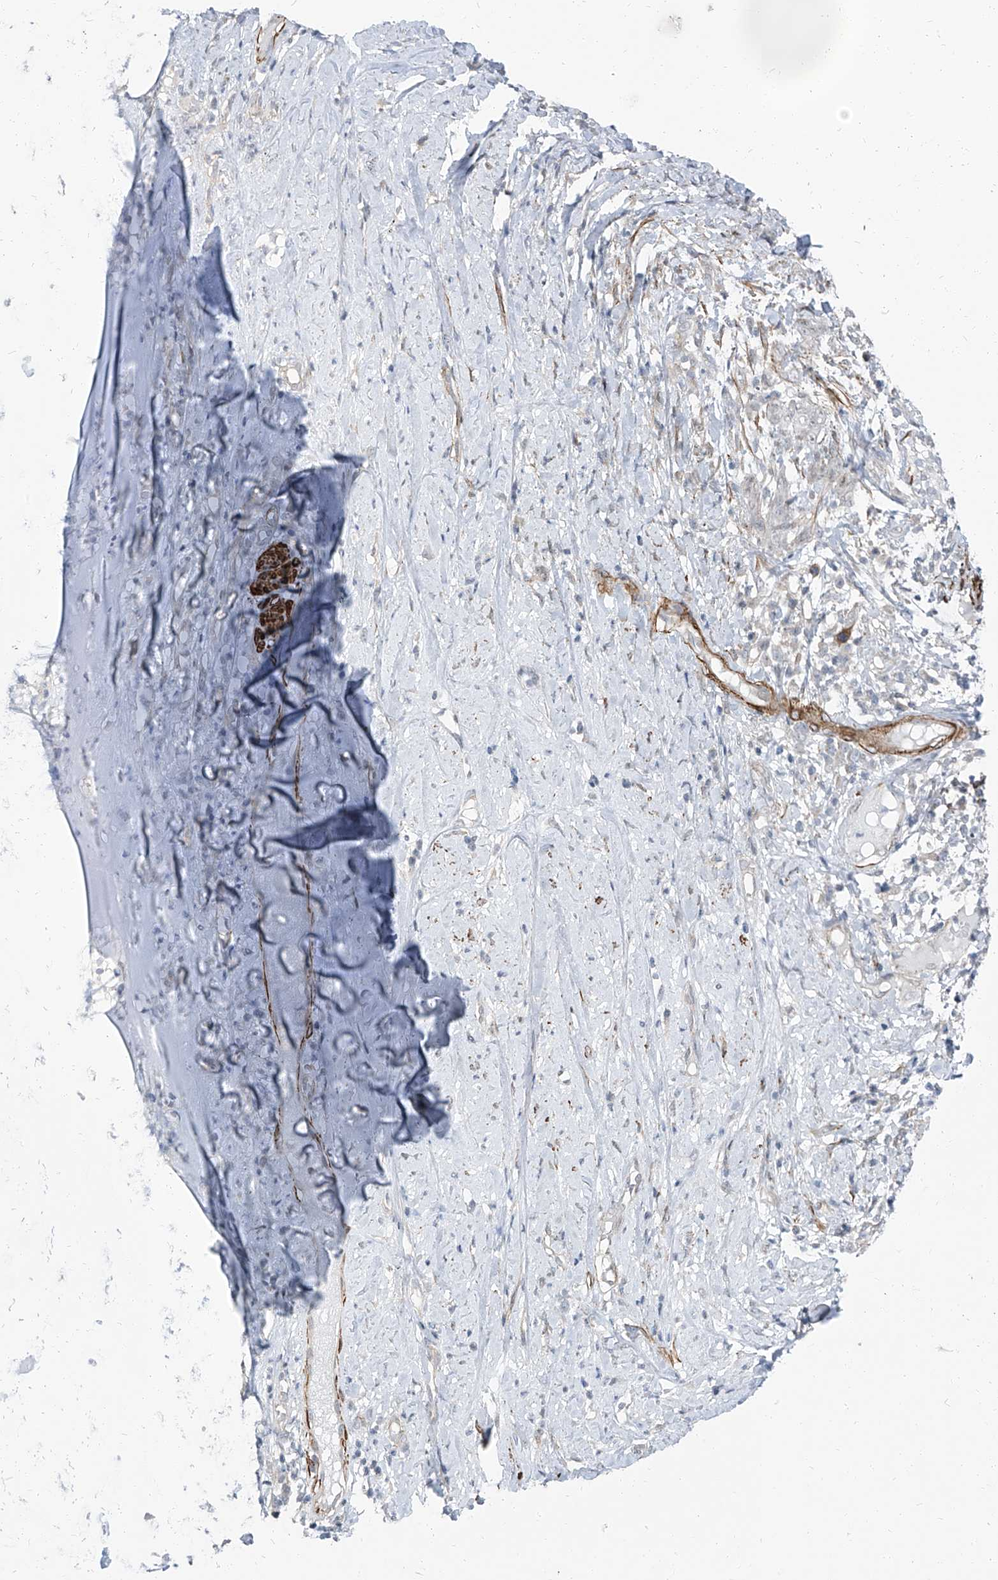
{"staining": {"intensity": "negative", "quantity": "none", "location": "none"}, "tissue": "adipose tissue", "cell_type": "Adipocytes", "image_type": "normal", "snomed": [{"axis": "morphology", "description": "Normal tissue, NOS"}, {"axis": "morphology", "description": "Basal cell carcinoma"}, {"axis": "topography", "description": "Cartilage tissue"}, {"axis": "topography", "description": "Nasopharynx"}, {"axis": "topography", "description": "Oral tissue"}], "caption": "High power microscopy photomicrograph of an IHC photomicrograph of unremarkable adipose tissue, revealing no significant positivity in adipocytes.", "gene": "TXLNB", "patient": {"sex": "female", "age": 77}}